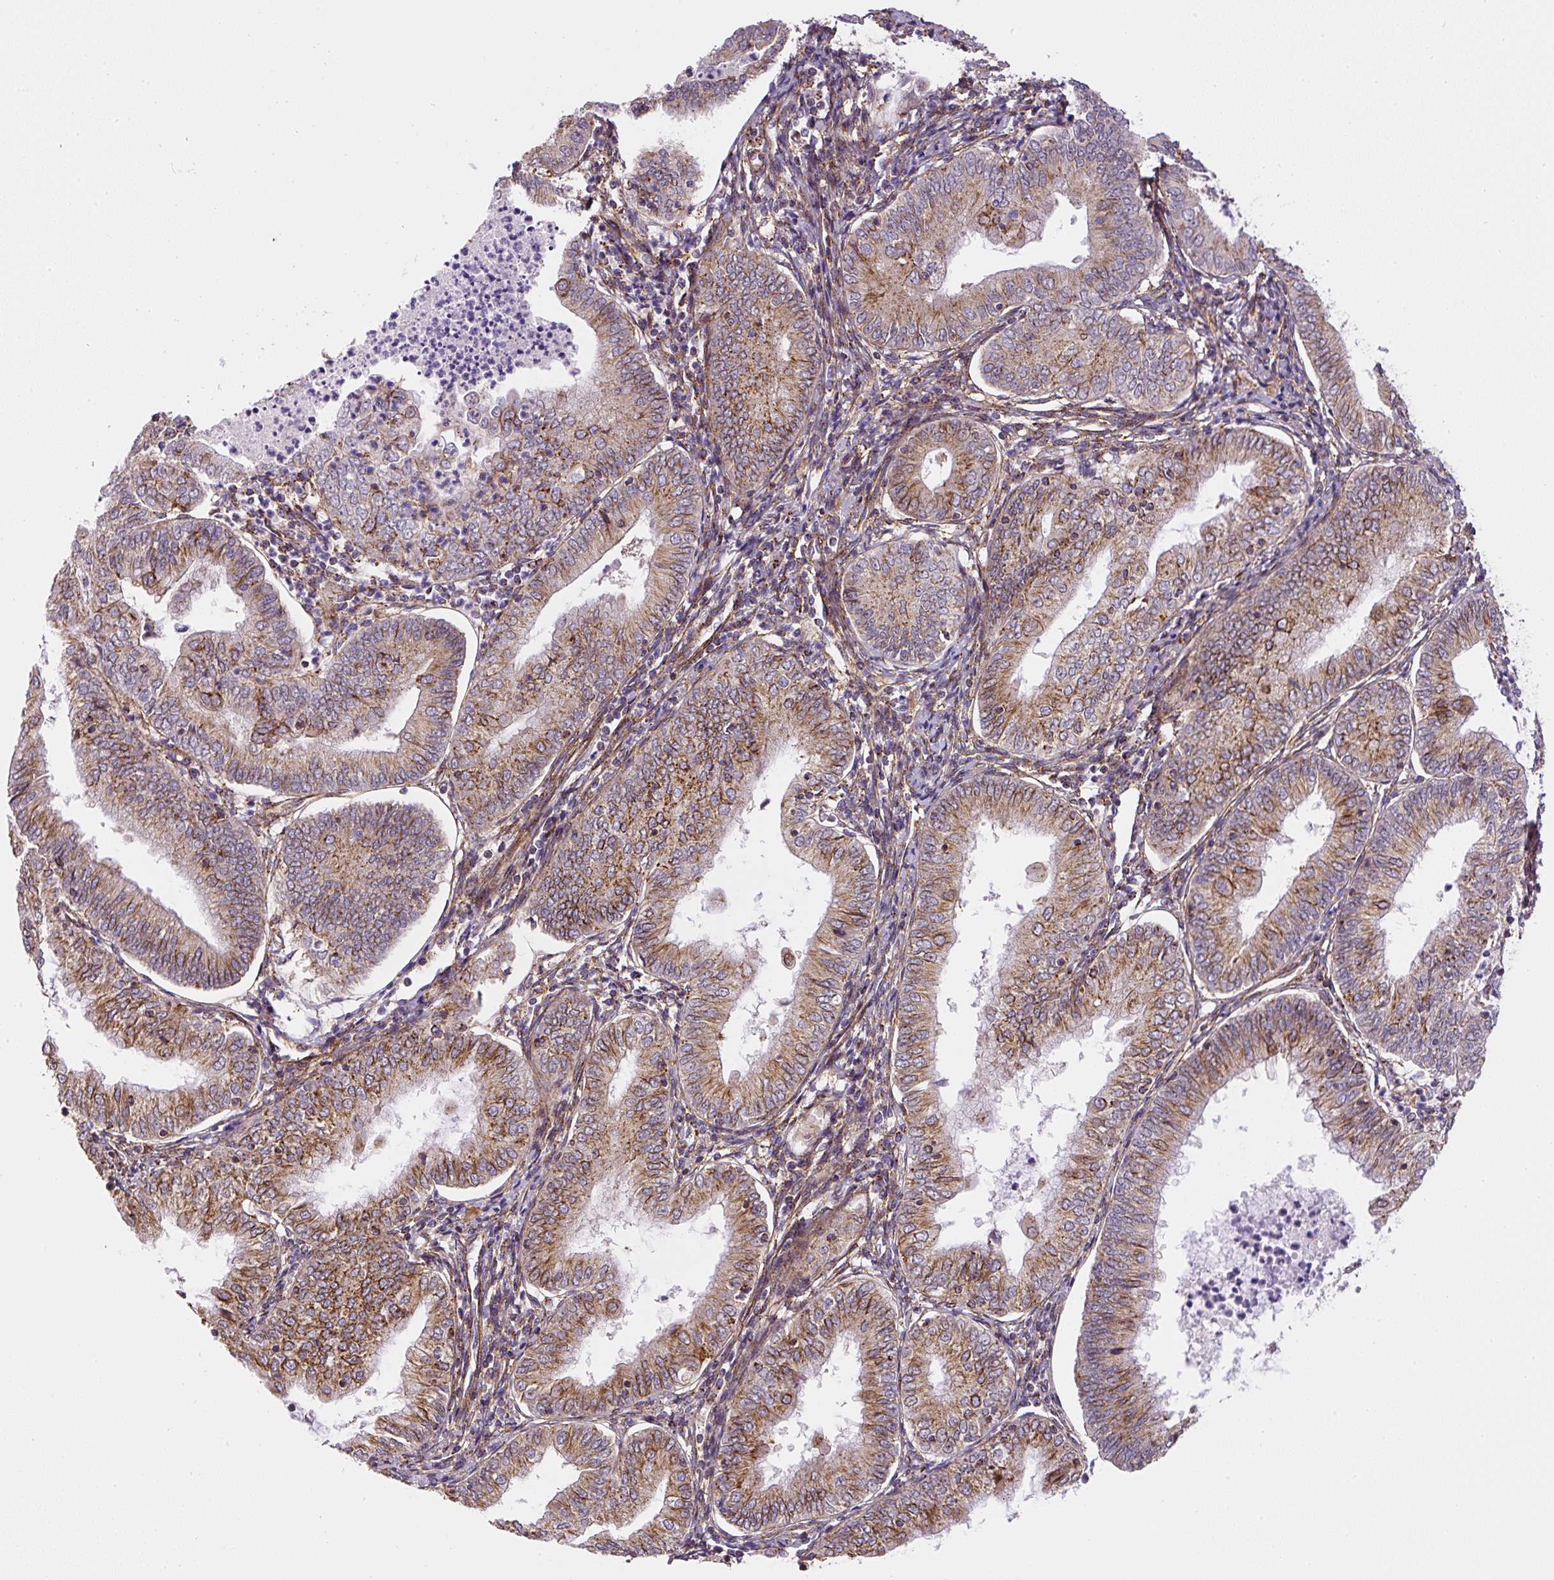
{"staining": {"intensity": "moderate", "quantity": ">75%", "location": "cytoplasmic/membranous"}, "tissue": "endometrial cancer", "cell_type": "Tumor cells", "image_type": "cancer", "snomed": [{"axis": "morphology", "description": "Adenocarcinoma, NOS"}, {"axis": "topography", "description": "Endometrium"}], "caption": "Endometrial cancer tissue shows moderate cytoplasmic/membranous positivity in about >75% of tumor cells", "gene": "RNF170", "patient": {"sex": "female", "age": 55}}